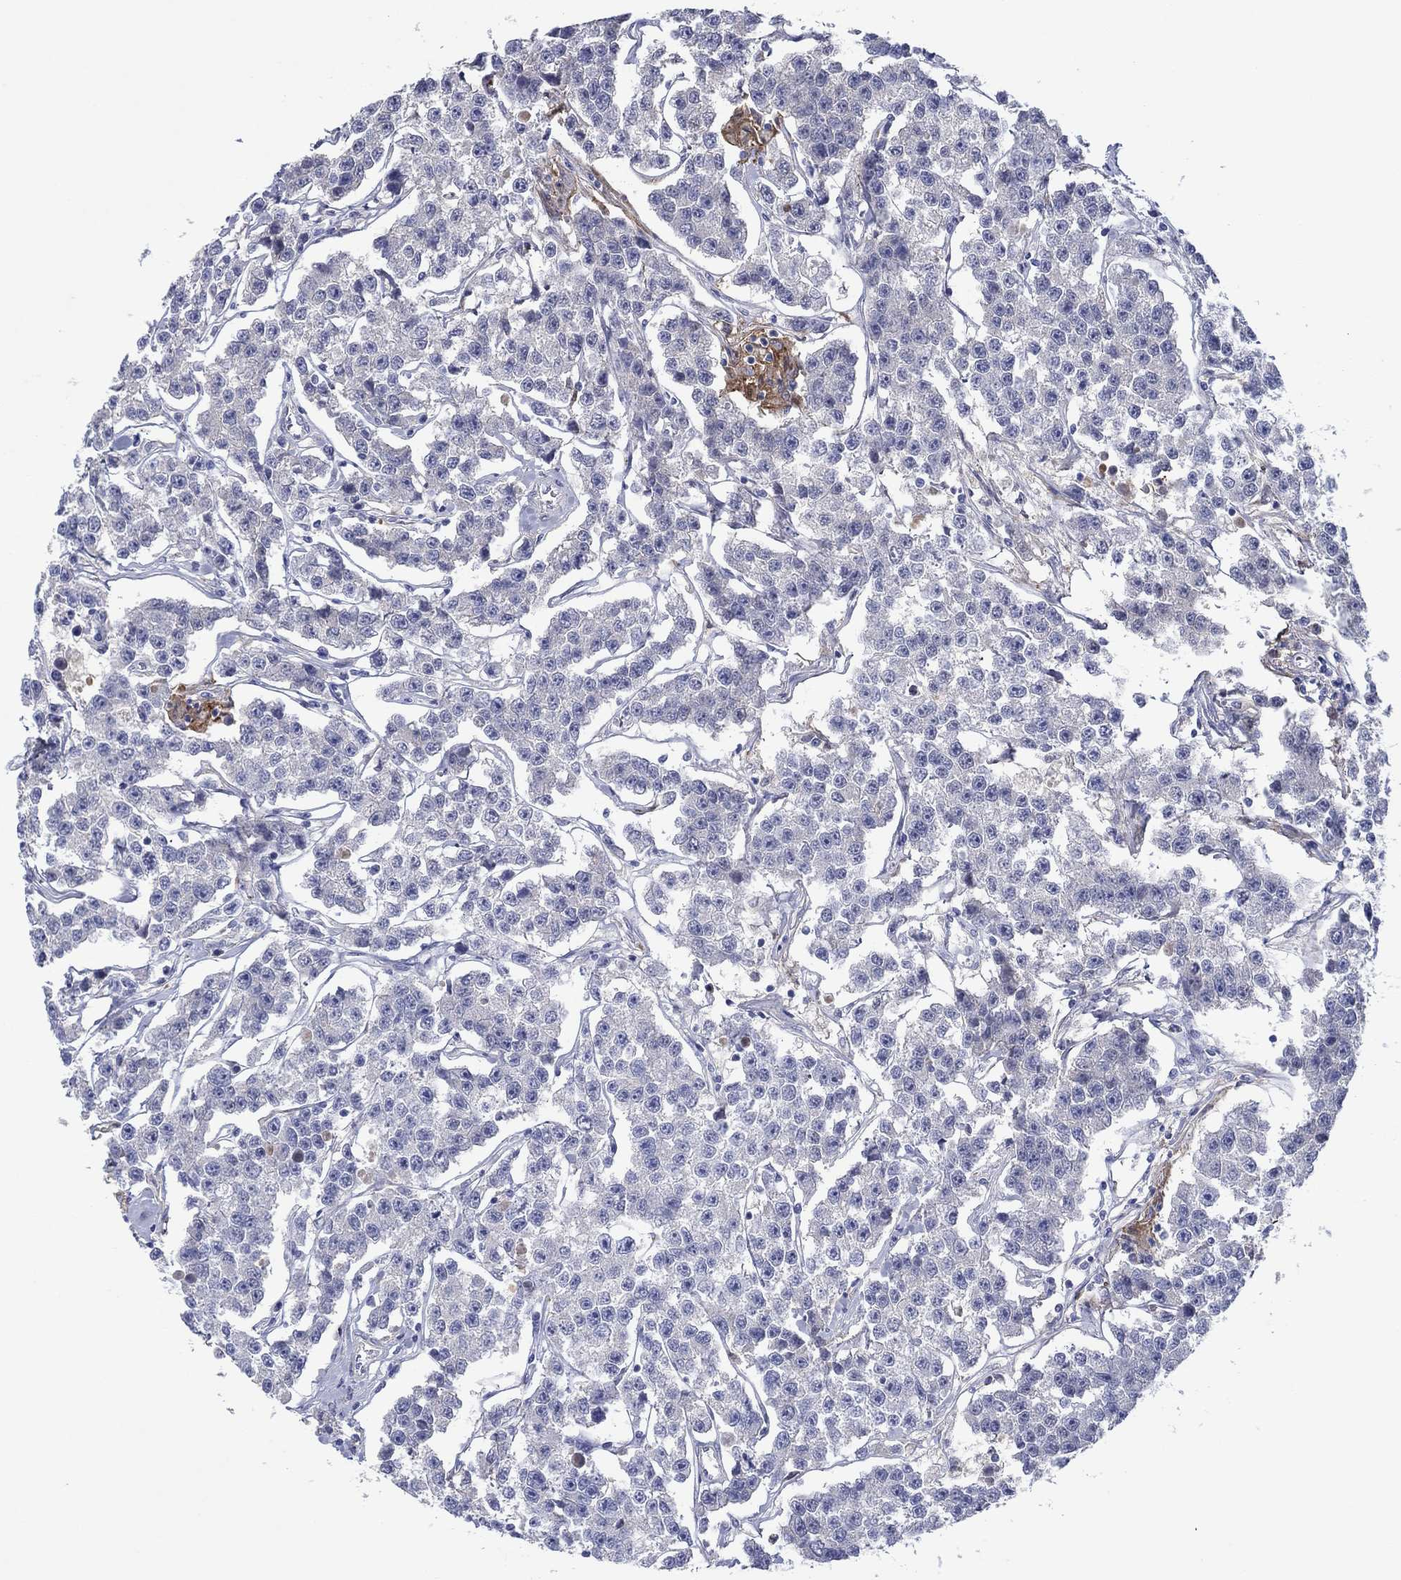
{"staining": {"intensity": "negative", "quantity": "none", "location": "none"}, "tissue": "testis cancer", "cell_type": "Tumor cells", "image_type": "cancer", "snomed": [{"axis": "morphology", "description": "Seminoma, NOS"}, {"axis": "topography", "description": "Testis"}], "caption": "High magnification brightfield microscopy of testis cancer stained with DAB (brown) and counterstained with hematoxylin (blue): tumor cells show no significant expression.", "gene": "HDC", "patient": {"sex": "male", "age": 59}}